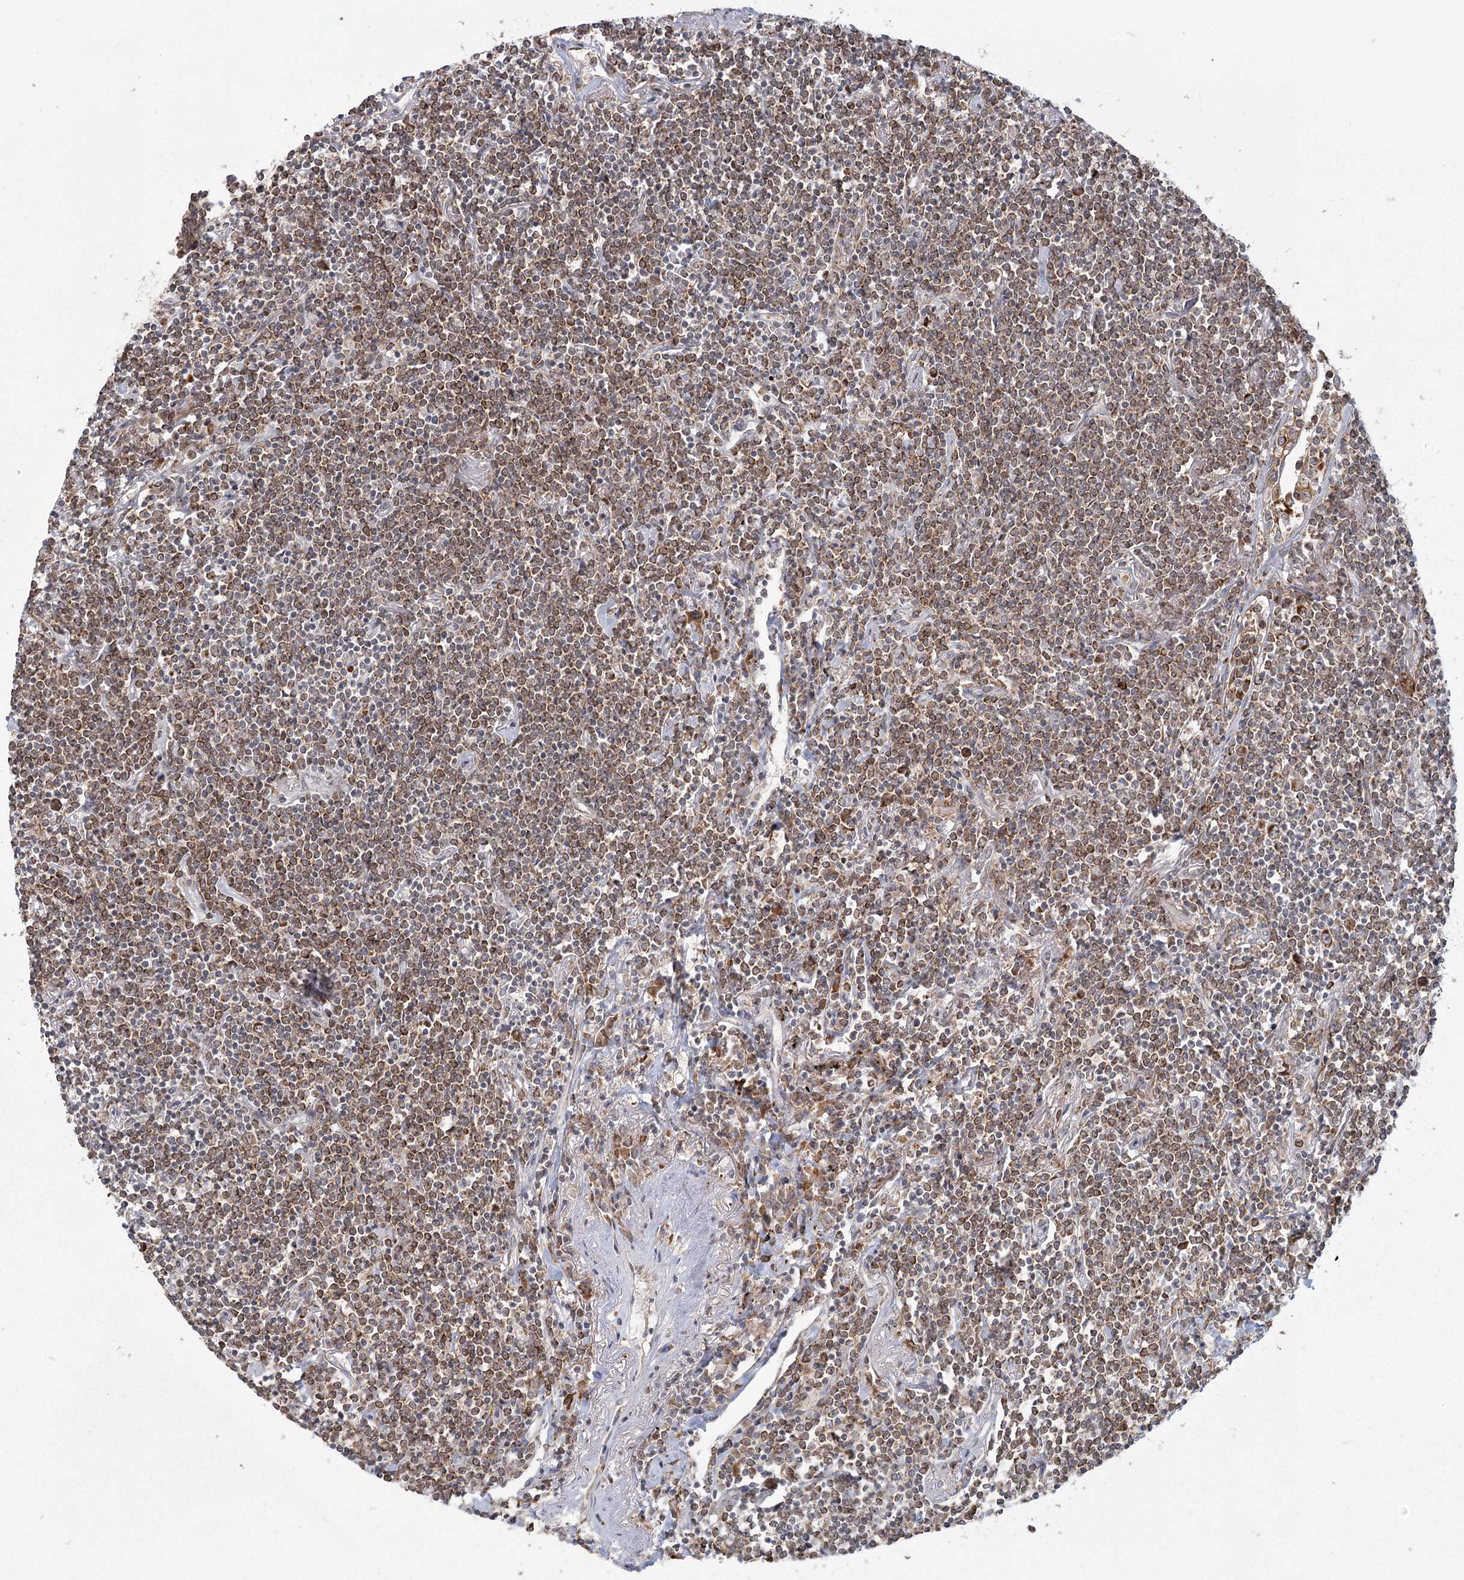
{"staining": {"intensity": "moderate", "quantity": ">75%", "location": "cytoplasmic/membranous"}, "tissue": "lymphoma", "cell_type": "Tumor cells", "image_type": "cancer", "snomed": [{"axis": "morphology", "description": "Malignant lymphoma, non-Hodgkin's type, Low grade"}, {"axis": "topography", "description": "Lung"}], "caption": "Malignant lymphoma, non-Hodgkin's type (low-grade) stained with immunohistochemistry reveals moderate cytoplasmic/membranous staining in about >75% of tumor cells. Immunohistochemistry (ihc) stains the protein of interest in brown and the nuclei are stained blue.", "gene": "LACTB", "patient": {"sex": "female", "age": 71}}